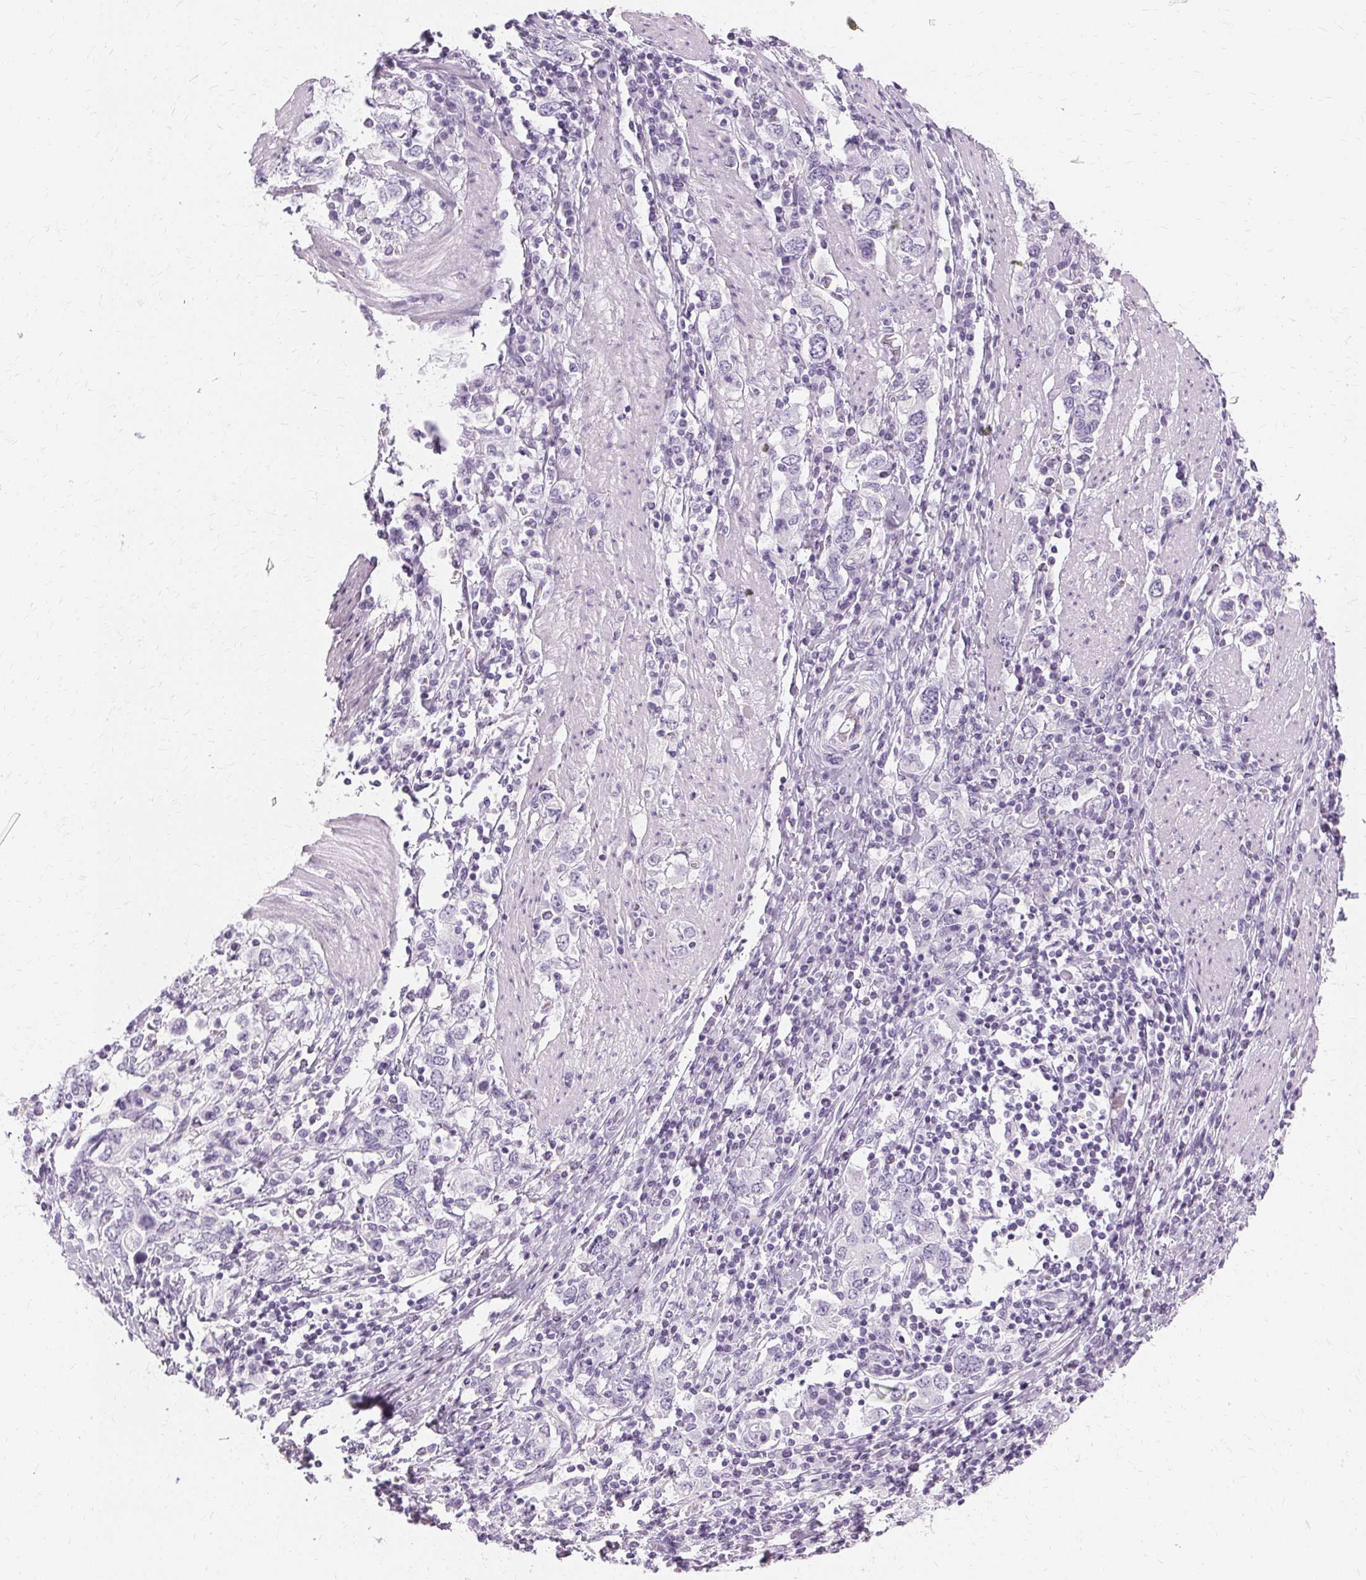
{"staining": {"intensity": "negative", "quantity": "none", "location": "none"}, "tissue": "stomach cancer", "cell_type": "Tumor cells", "image_type": "cancer", "snomed": [{"axis": "morphology", "description": "Adenocarcinoma, NOS"}, {"axis": "topography", "description": "Stomach, upper"}, {"axis": "topography", "description": "Stomach"}], "caption": "A high-resolution photomicrograph shows immunohistochemistry (IHC) staining of stomach cancer (adenocarcinoma), which reveals no significant positivity in tumor cells. (DAB (3,3'-diaminobenzidine) IHC visualized using brightfield microscopy, high magnification).", "gene": "KRT6C", "patient": {"sex": "male", "age": 62}}